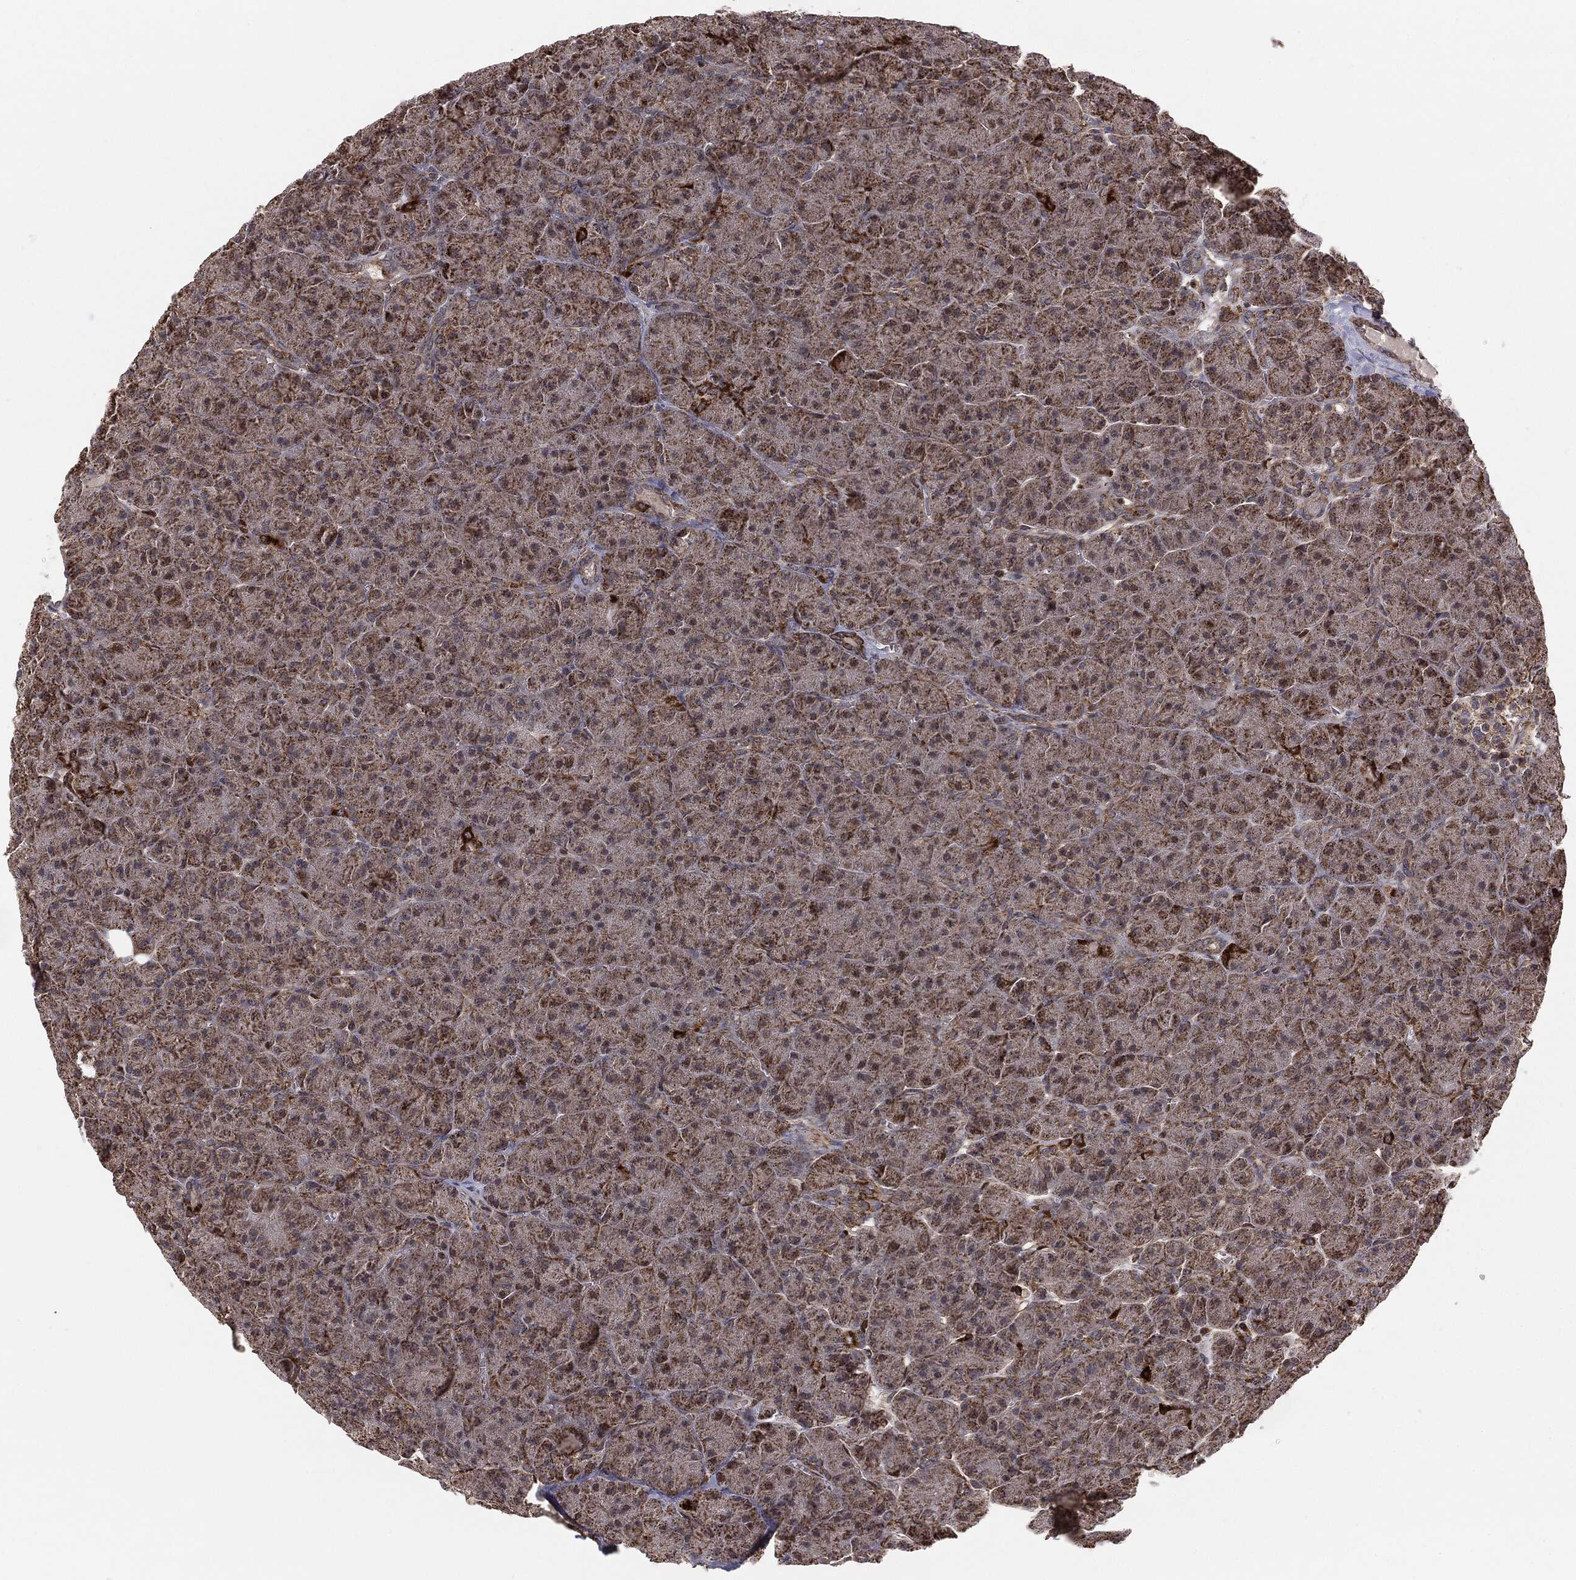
{"staining": {"intensity": "strong", "quantity": "<25%", "location": "cytoplasmic/membranous"}, "tissue": "pancreas", "cell_type": "Exocrine glandular cells", "image_type": "normal", "snomed": [{"axis": "morphology", "description": "Normal tissue, NOS"}, {"axis": "topography", "description": "Pancreas"}], "caption": "Pancreas stained with immunohistochemistry (IHC) reveals strong cytoplasmic/membranous staining in about <25% of exocrine glandular cells.", "gene": "MTOR", "patient": {"sex": "male", "age": 61}}